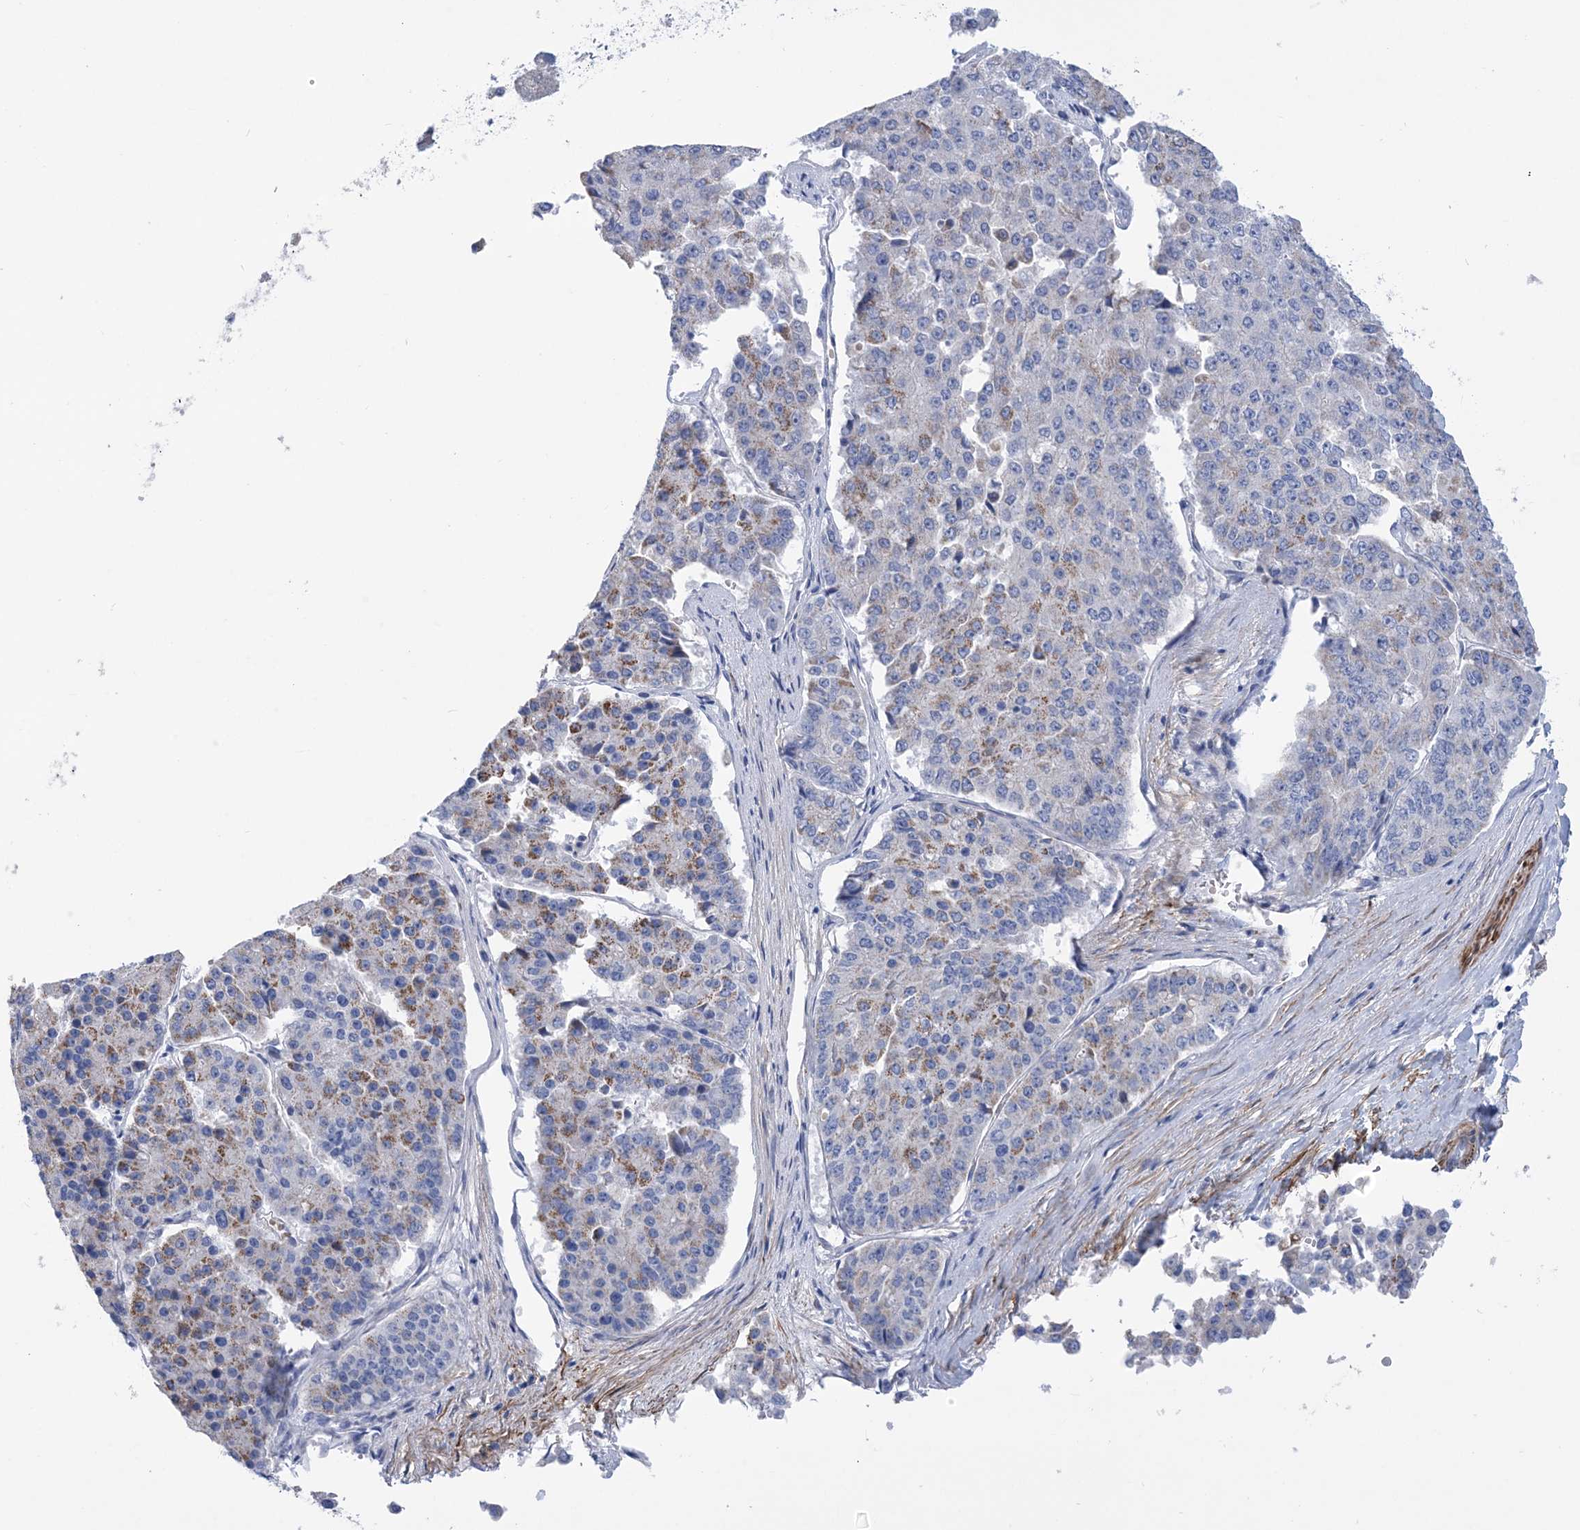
{"staining": {"intensity": "moderate", "quantity": "<25%", "location": "cytoplasmic/membranous"}, "tissue": "pancreatic cancer", "cell_type": "Tumor cells", "image_type": "cancer", "snomed": [{"axis": "morphology", "description": "Adenocarcinoma, NOS"}, {"axis": "topography", "description": "Pancreas"}], "caption": "Moderate cytoplasmic/membranous expression for a protein is present in about <25% of tumor cells of pancreatic adenocarcinoma using IHC.", "gene": "WDR74", "patient": {"sex": "male", "age": 50}}